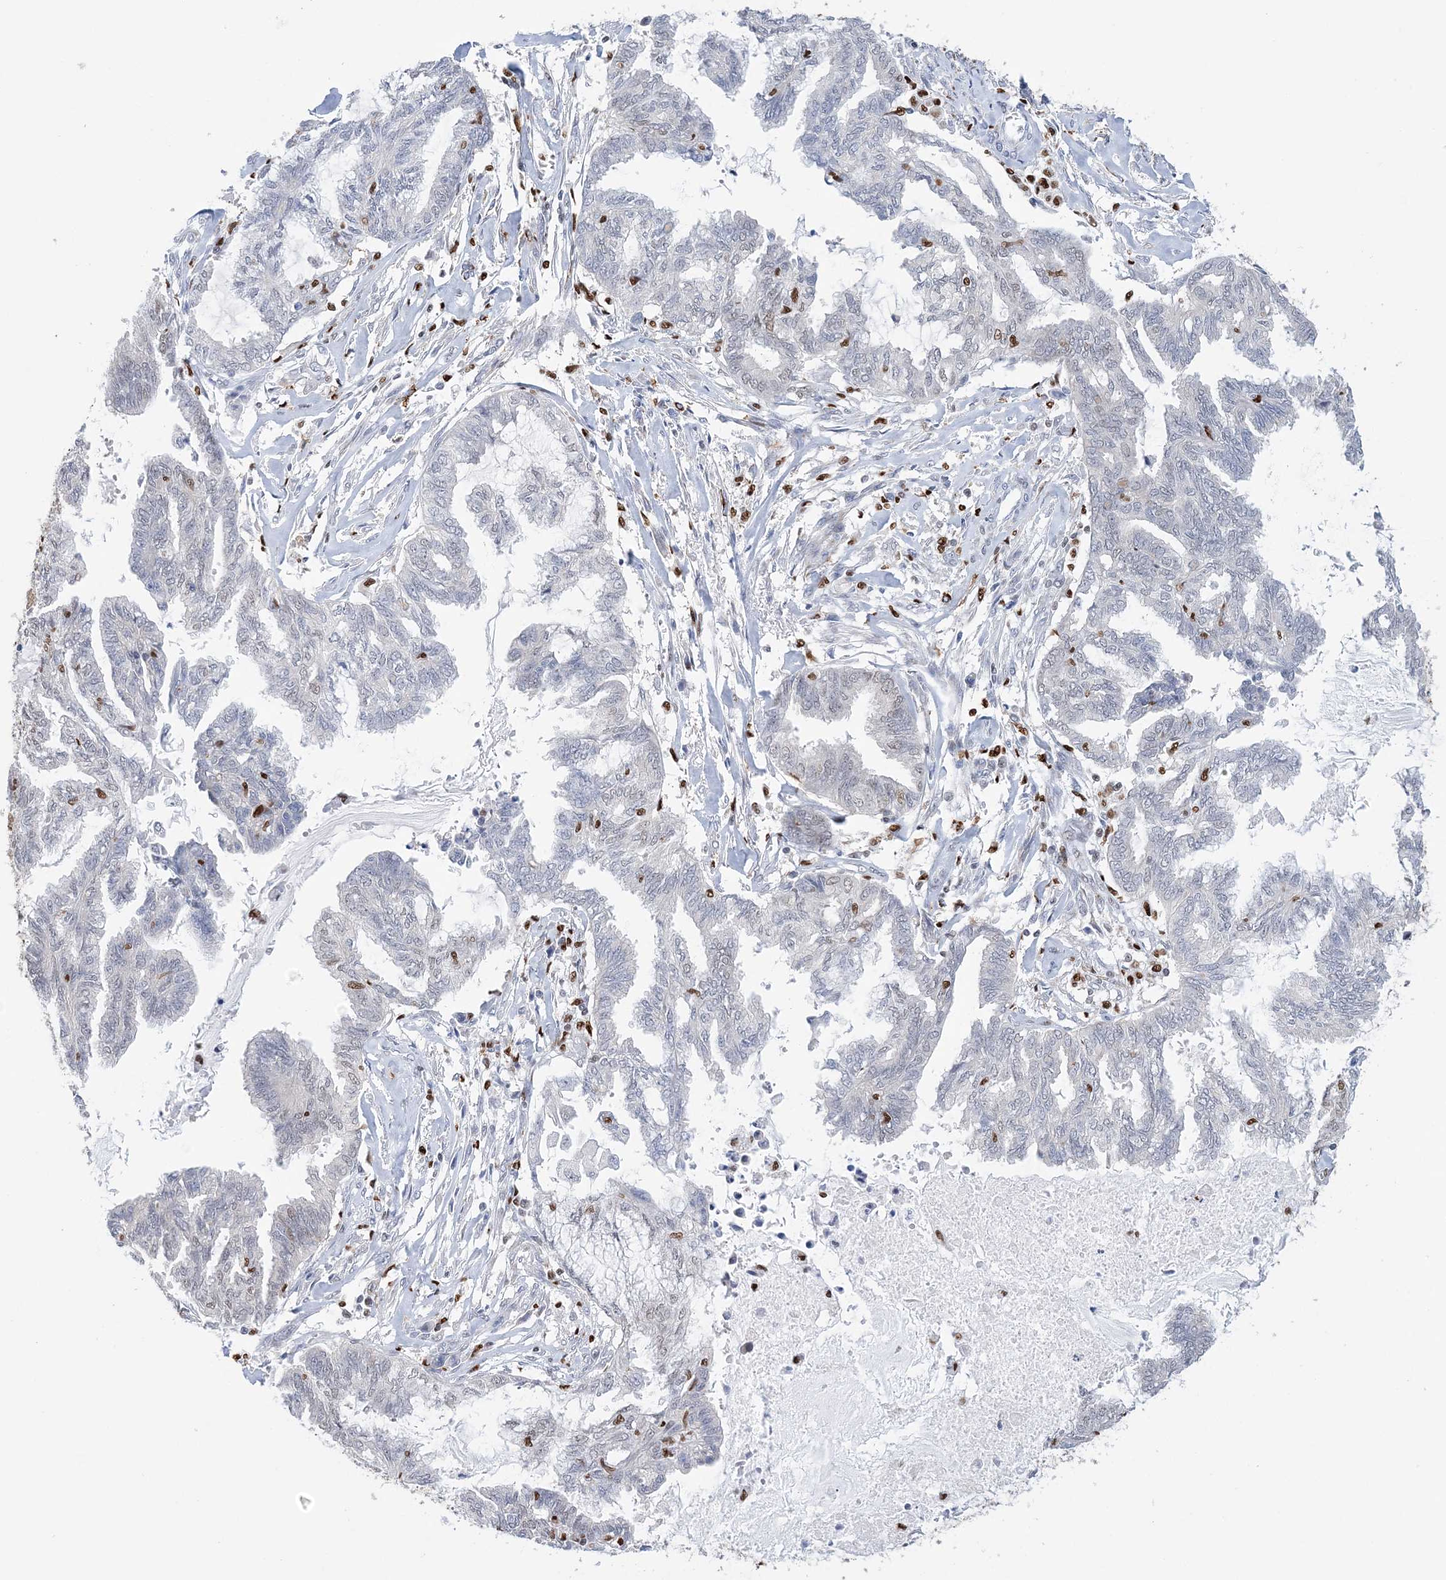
{"staining": {"intensity": "negative", "quantity": "none", "location": "none"}, "tissue": "endometrial cancer", "cell_type": "Tumor cells", "image_type": "cancer", "snomed": [{"axis": "morphology", "description": "Adenocarcinoma, NOS"}, {"axis": "topography", "description": "Endometrium"}], "caption": "Tumor cells are negative for brown protein staining in adenocarcinoma (endometrial).", "gene": "NIT2", "patient": {"sex": "female", "age": 86}}